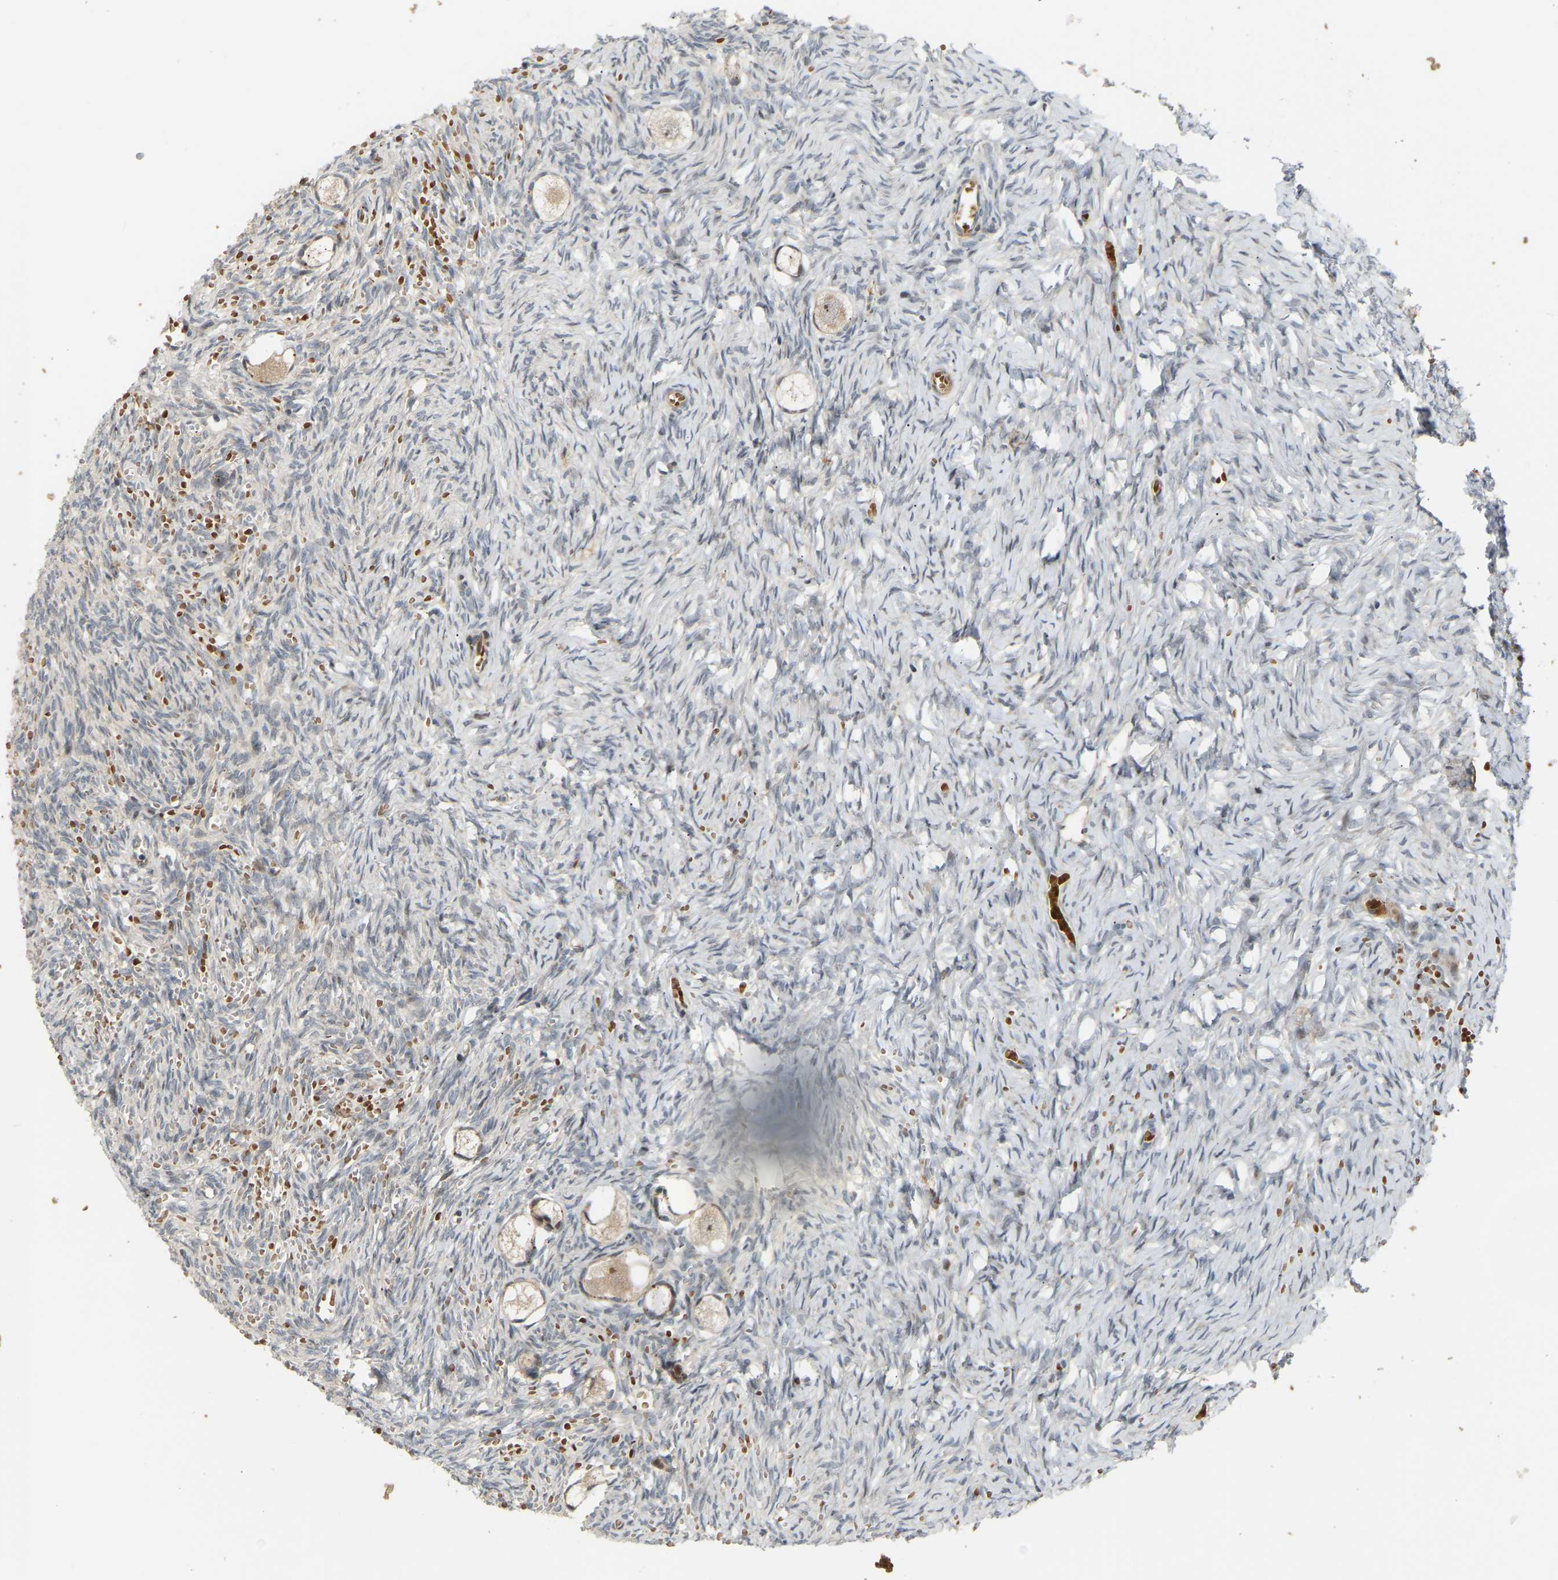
{"staining": {"intensity": "weak", "quantity": ">75%", "location": "cytoplasmic/membranous"}, "tissue": "ovary", "cell_type": "Follicle cells", "image_type": "normal", "snomed": [{"axis": "morphology", "description": "Normal tissue, NOS"}, {"axis": "topography", "description": "Ovary"}], "caption": "Immunohistochemical staining of unremarkable ovary reveals low levels of weak cytoplasmic/membranous staining in about >75% of follicle cells.", "gene": "POGLUT2", "patient": {"sex": "female", "age": 27}}